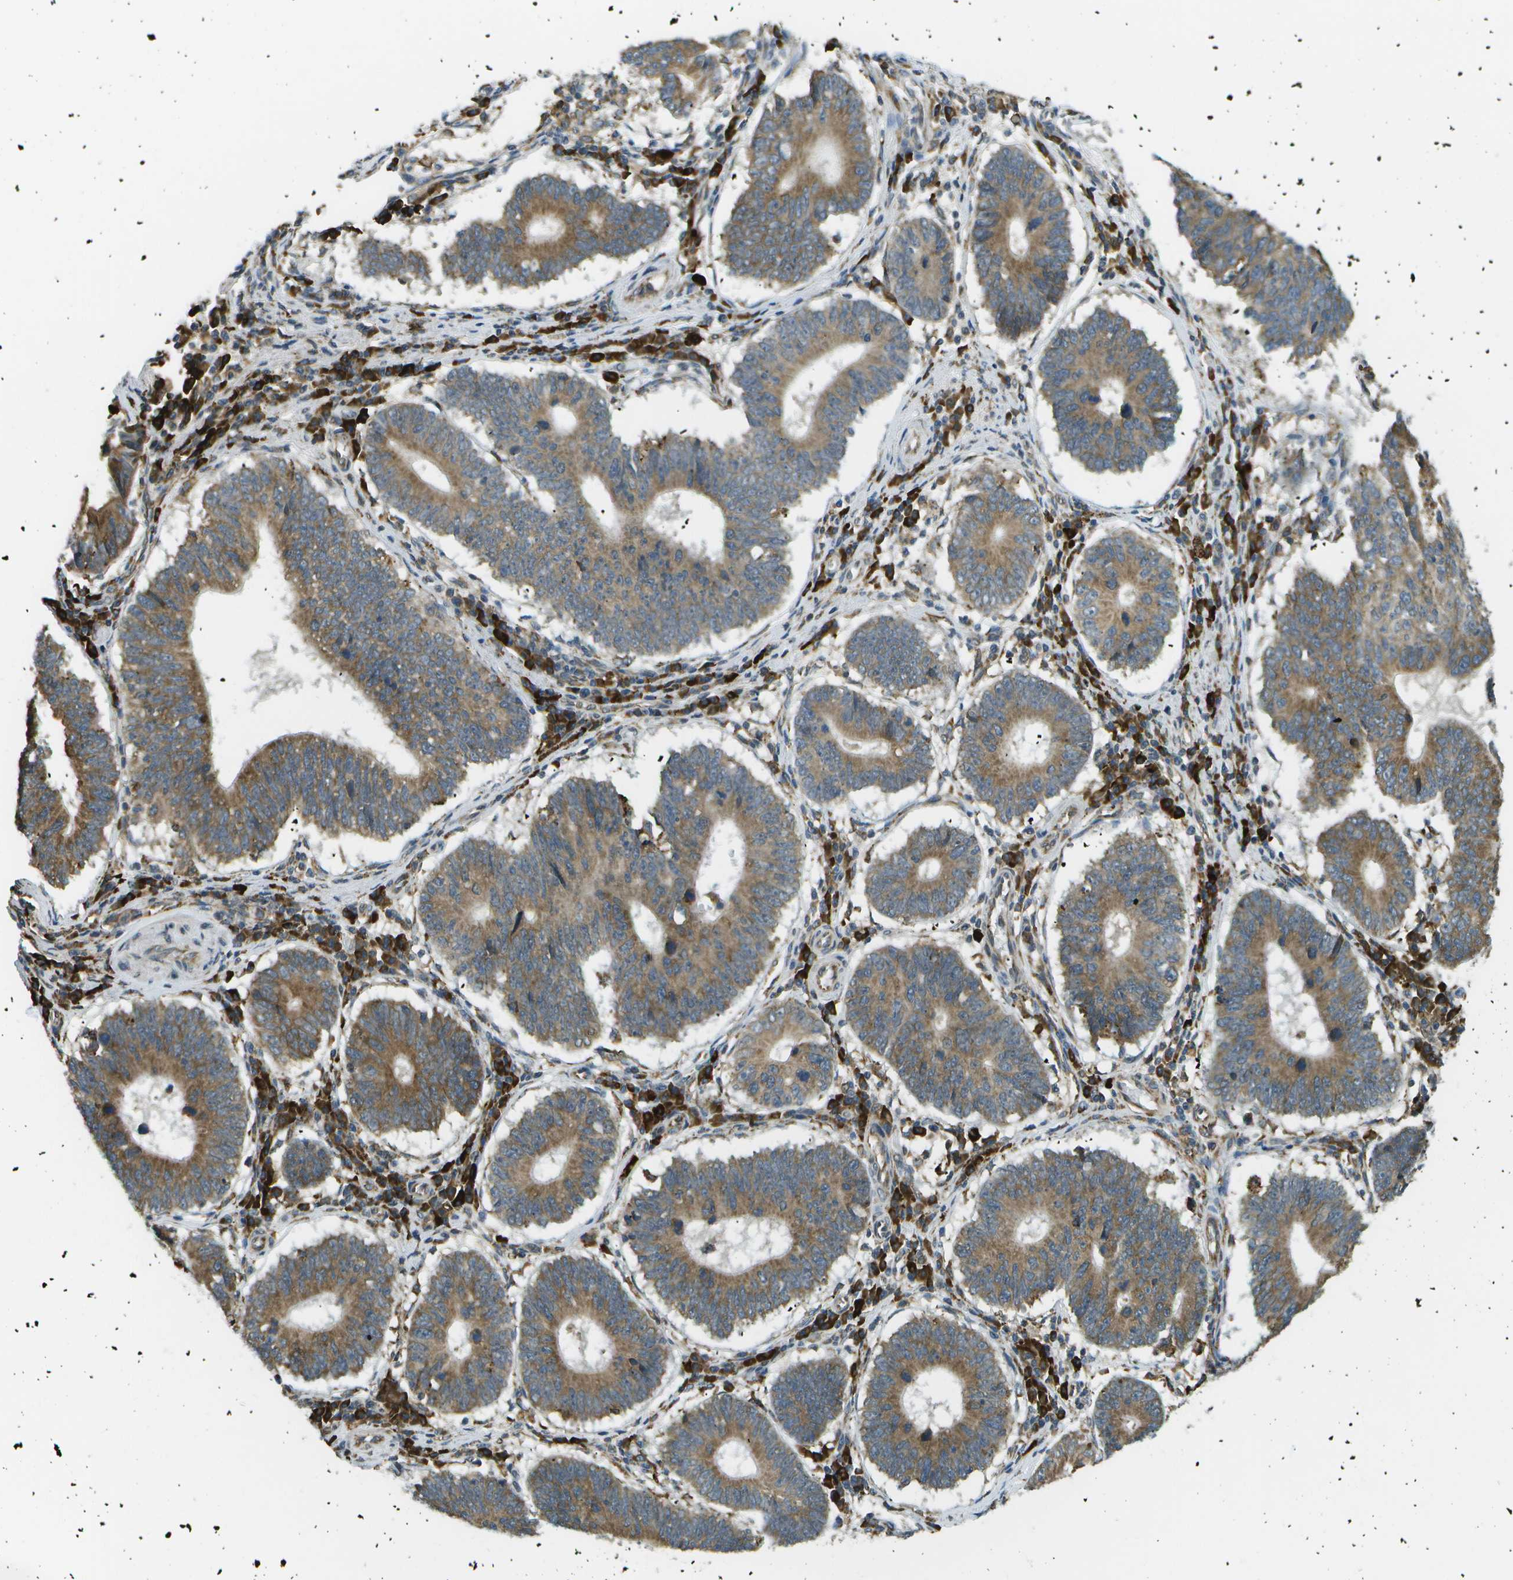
{"staining": {"intensity": "moderate", "quantity": ">75%", "location": "cytoplasmic/membranous"}, "tissue": "stomach cancer", "cell_type": "Tumor cells", "image_type": "cancer", "snomed": [{"axis": "morphology", "description": "Adenocarcinoma, NOS"}, {"axis": "topography", "description": "Stomach"}], "caption": "A high-resolution histopathology image shows immunohistochemistry staining of stomach cancer, which shows moderate cytoplasmic/membranous staining in about >75% of tumor cells. Ihc stains the protein in brown and the nuclei are stained blue.", "gene": "USP30", "patient": {"sex": "male", "age": 59}}